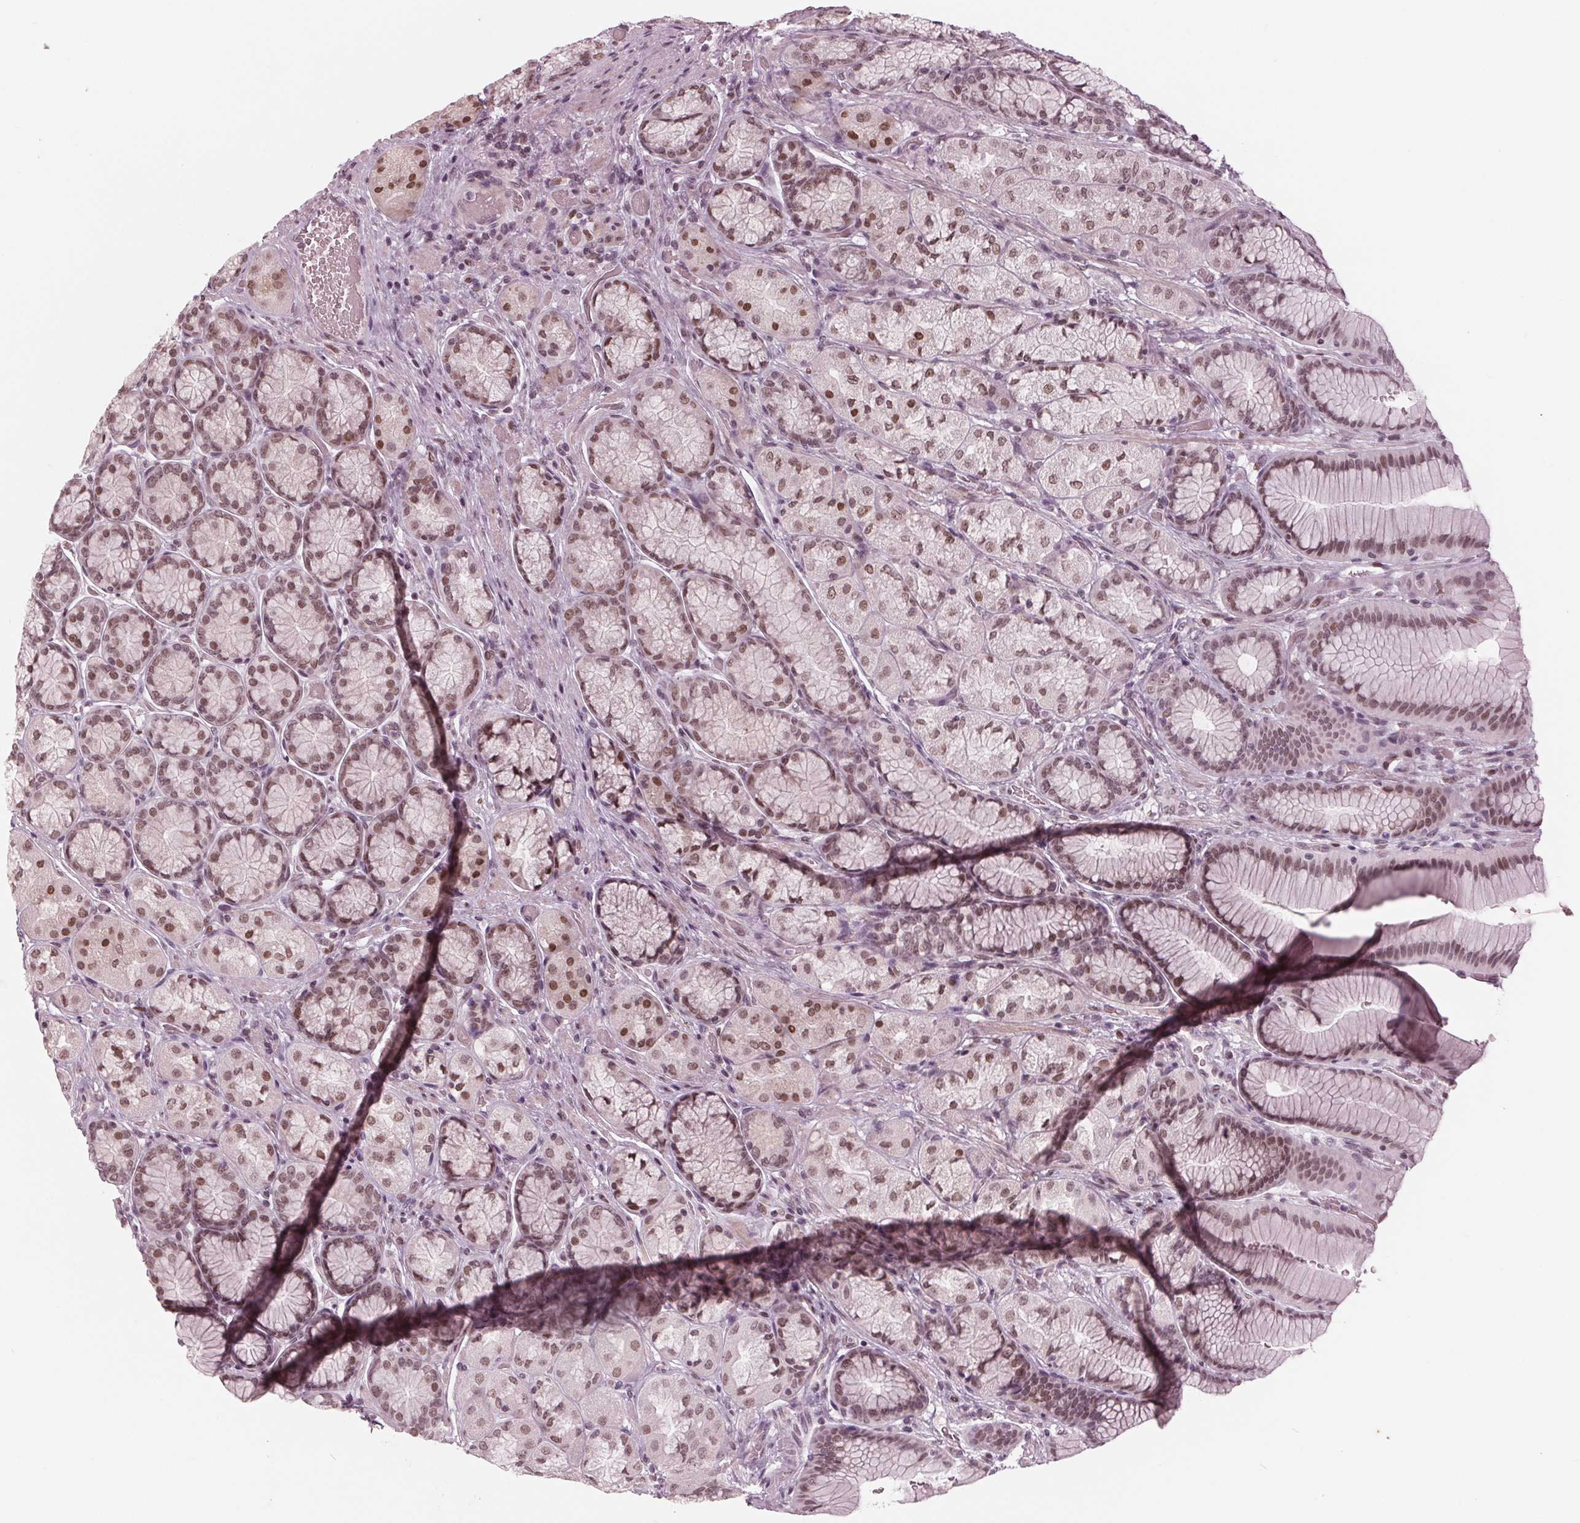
{"staining": {"intensity": "moderate", "quantity": ">75%", "location": "nuclear"}, "tissue": "stomach", "cell_type": "Glandular cells", "image_type": "normal", "snomed": [{"axis": "morphology", "description": "Normal tissue, NOS"}, {"axis": "morphology", "description": "Adenocarcinoma, NOS"}, {"axis": "morphology", "description": "Adenocarcinoma, High grade"}, {"axis": "topography", "description": "Stomach, upper"}, {"axis": "topography", "description": "Stomach"}], "caption": "Brown immunohistochemical staining in unremarkable human stomach displays moderate nuclear positivity in approximately >75% of glandular cells.", "gene": "DNMT3L", "patient": {"sex": "female", "age": 65}}